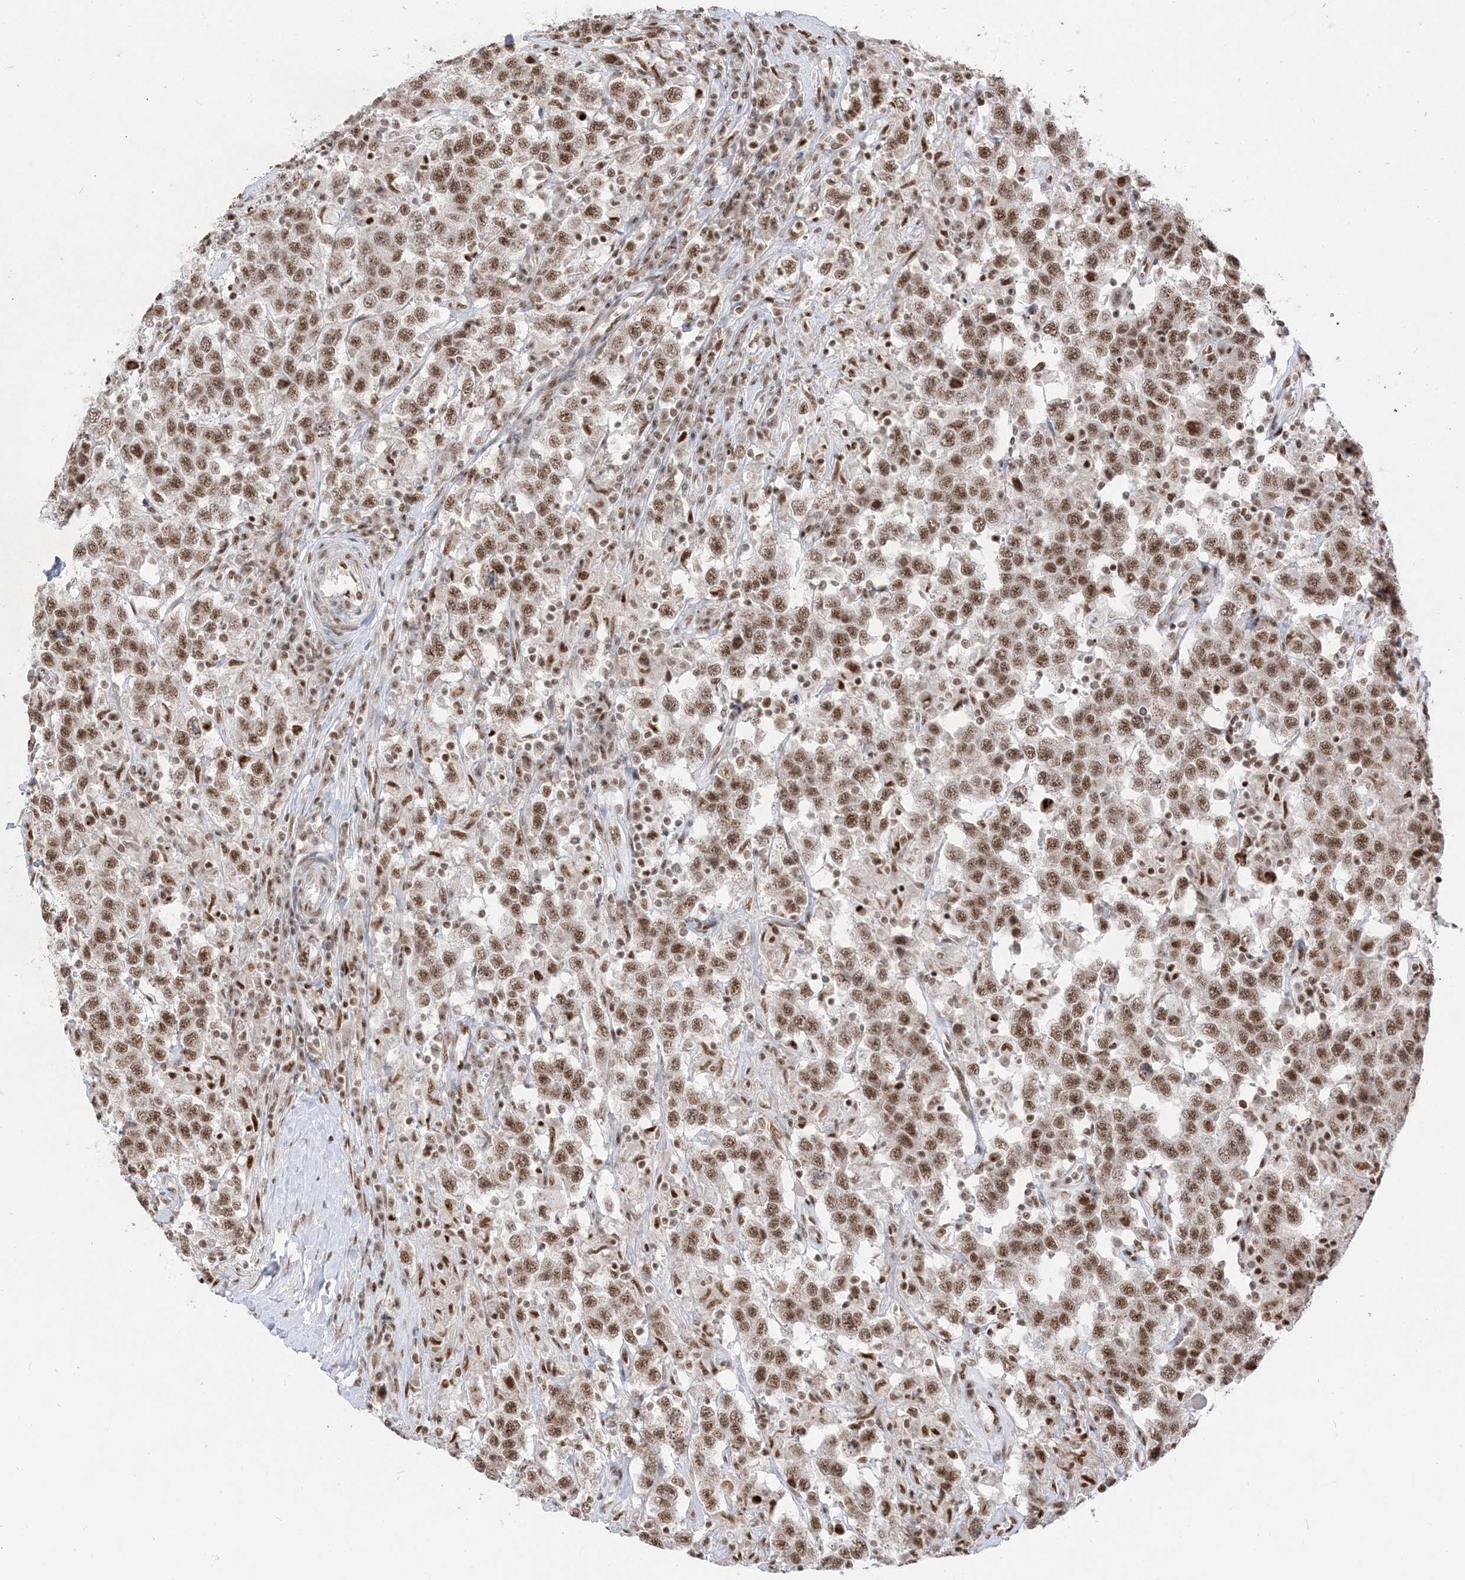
{"staining": {"intensity": "moderate", "quantity": ">75%", "location": "nuclear"}, "tissue": "testis cancer", "cell_type": "Tumor cells", "image_type": "cancer", "snomed": [{"axis": "morphology", "description": "Seminoma, NOS"}, {"axis": "topography", "description": "Testis"}], "caption": "Moderate nuclear protein expression is identified in about >75% of tumor cells in testis cancer (seminoma).", "gene": "ARGLU1", "patient": {"sex": "male", "age": 41}}